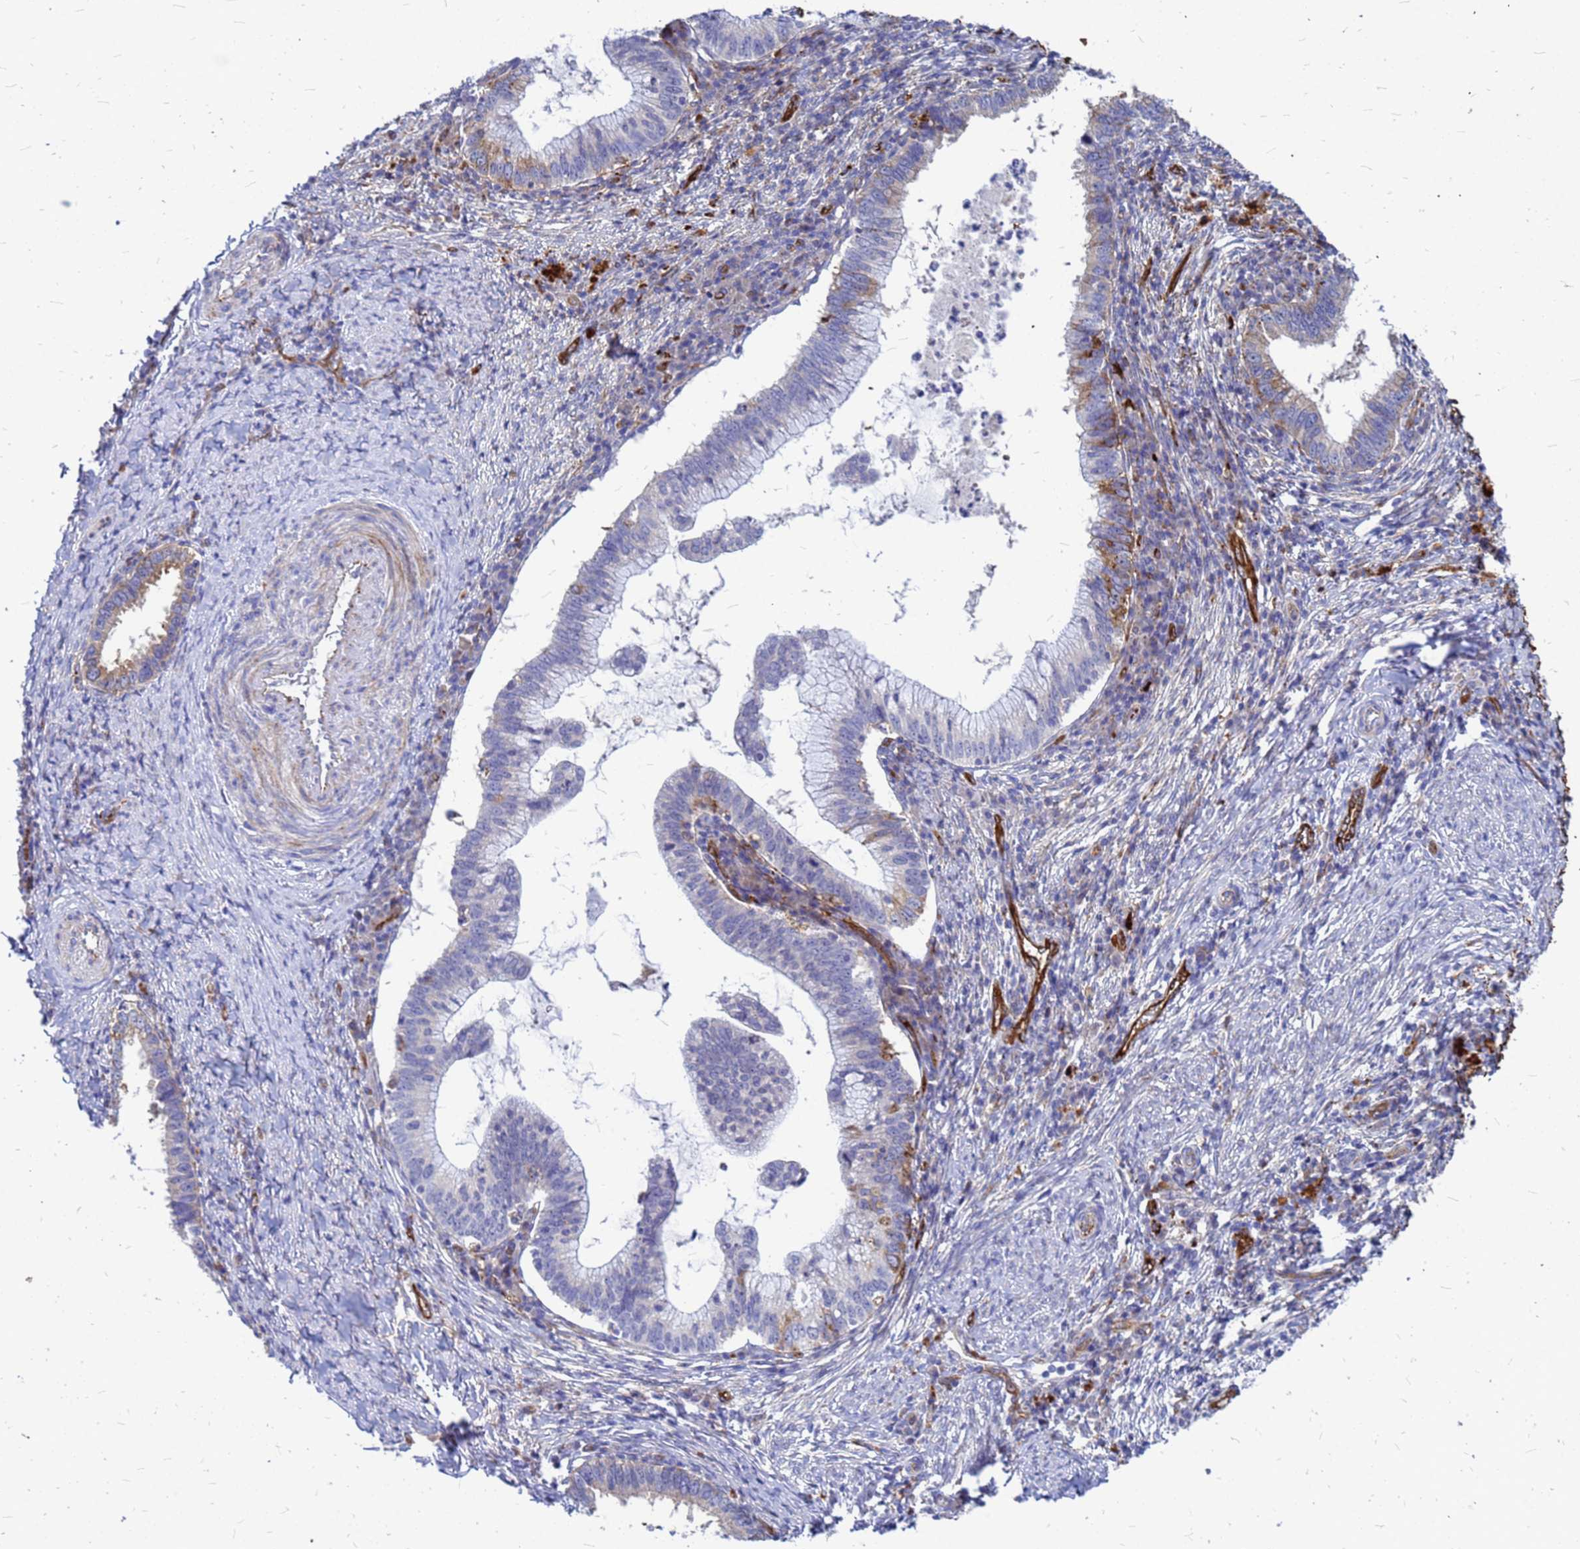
{"staining": {"intensity": "moderate", "quantity": "<25%", "location": "cytoplasmic/membranous"}, "tissue": "cervical cancer", "cell_type": "Tumor cells", "image_type": "cancer", "snomed": [{"axis": "morphology", "description": "Adenocarcinoma, NOS"}, {"axis": "topography", "description": "Cervix"}], "caption": "Approximately <25% of tumor cells in cervical cancer display moderate cytoplasmic/membranous protein expression as visualized by brown immunohistochemical staining.", "gene": "NOSTRIN", "patient": {"sex": "female", "age": 36}}